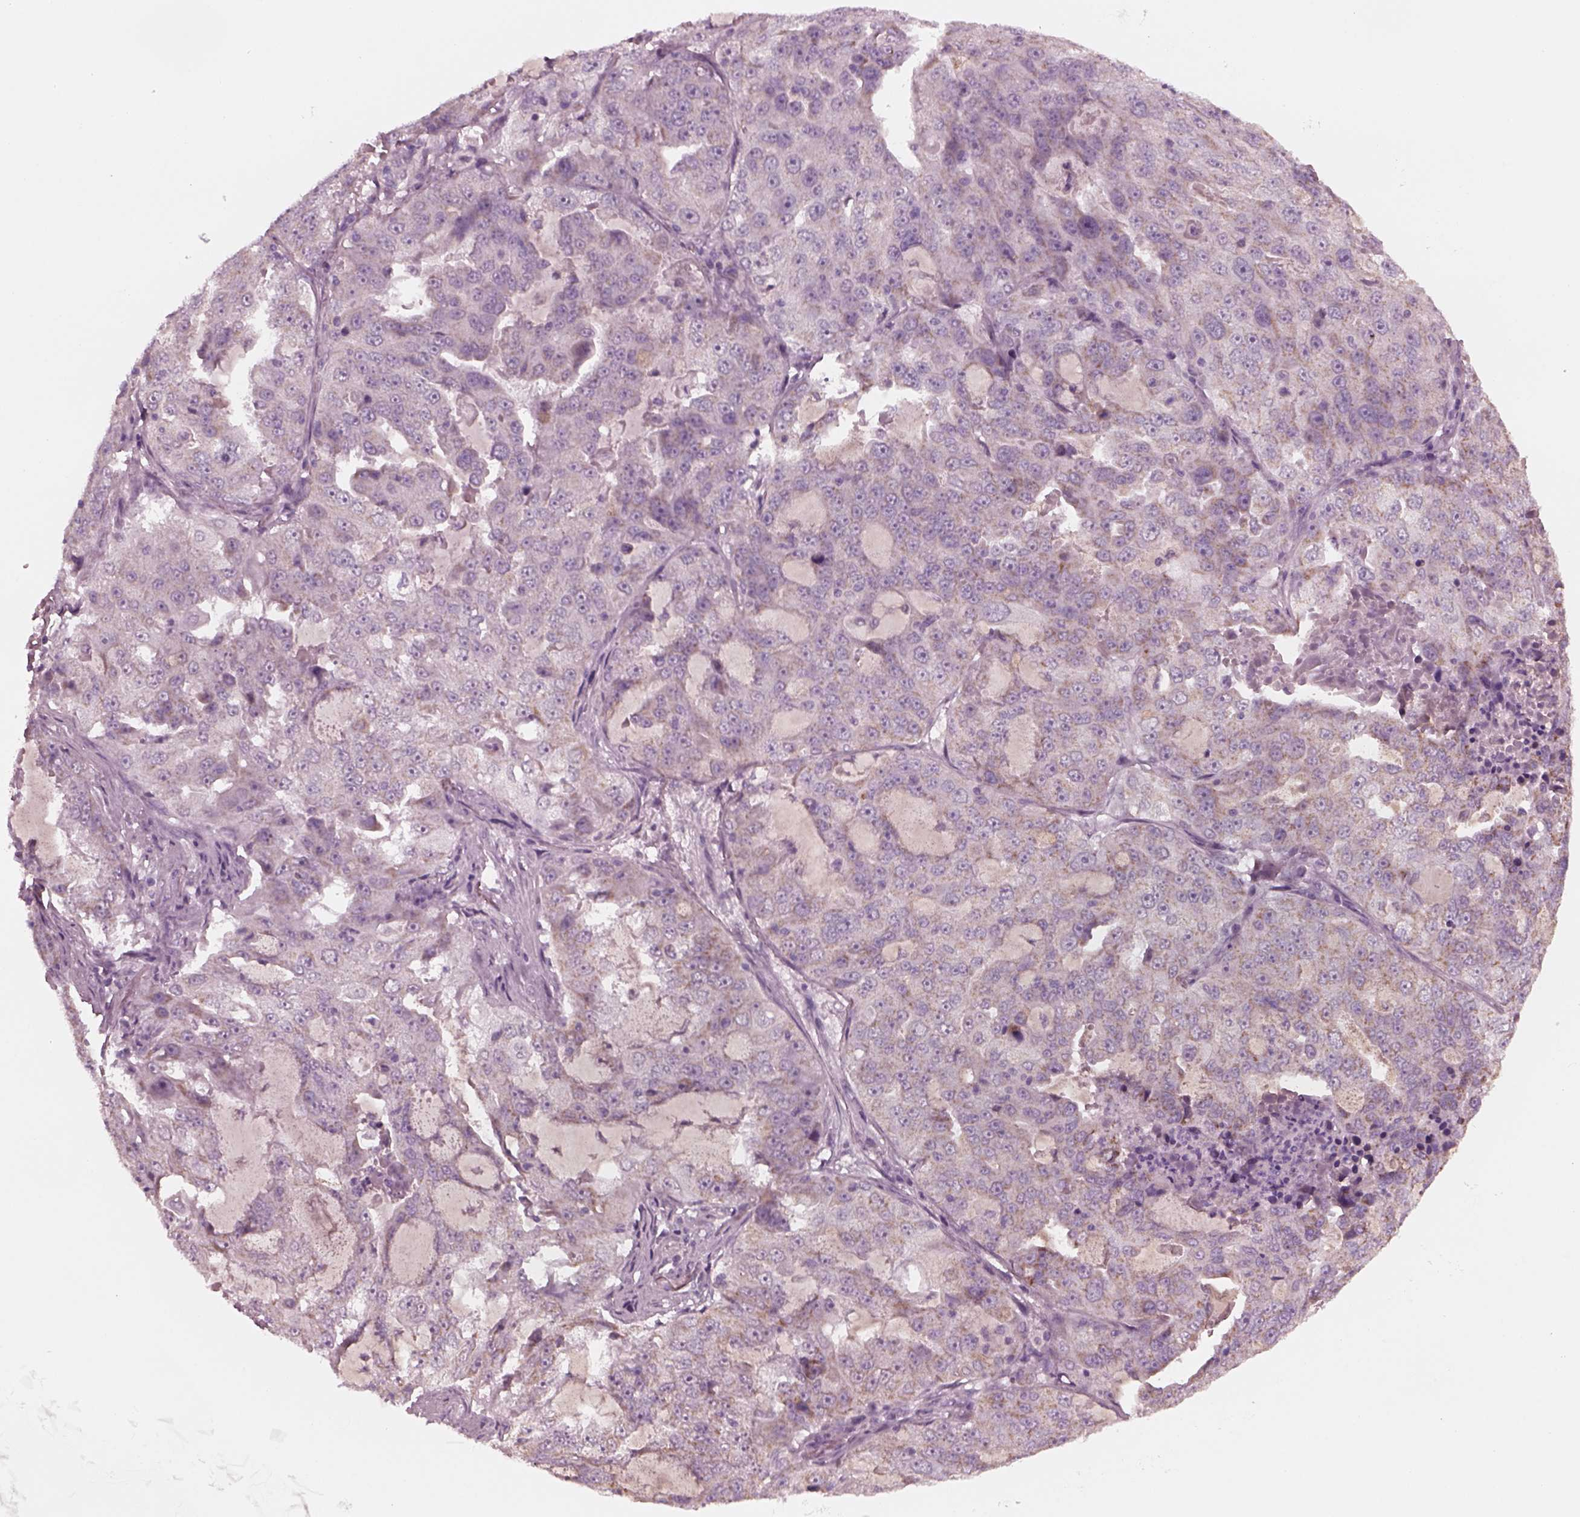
{"staining": {"intensity": "weak", "quantity": "<25%", "location": "cytoplasmic/membranous"}, "tissue": "lung cancer", "cell_type": "Tumor cells", "image_type": "cancer", "snomed": [{"axis": "morphology", "description": "Adenocarcinoma, NOS"}, {"axis": "topography", "description": "Lung"}], "caption": "IHC image of human lung adenocarcinoma stained for a protein (brown), which demonstrates no positivity in tumor cells. The staining was performed using DAB (3,3'-diaminobenzidine) to visualize the protein expression in brown, while the nuclei were stained in blue with hematoxylin (Magnification: 20x).", "gene": "CELSR3", "patient": {"sex": "female", "age": 61}}